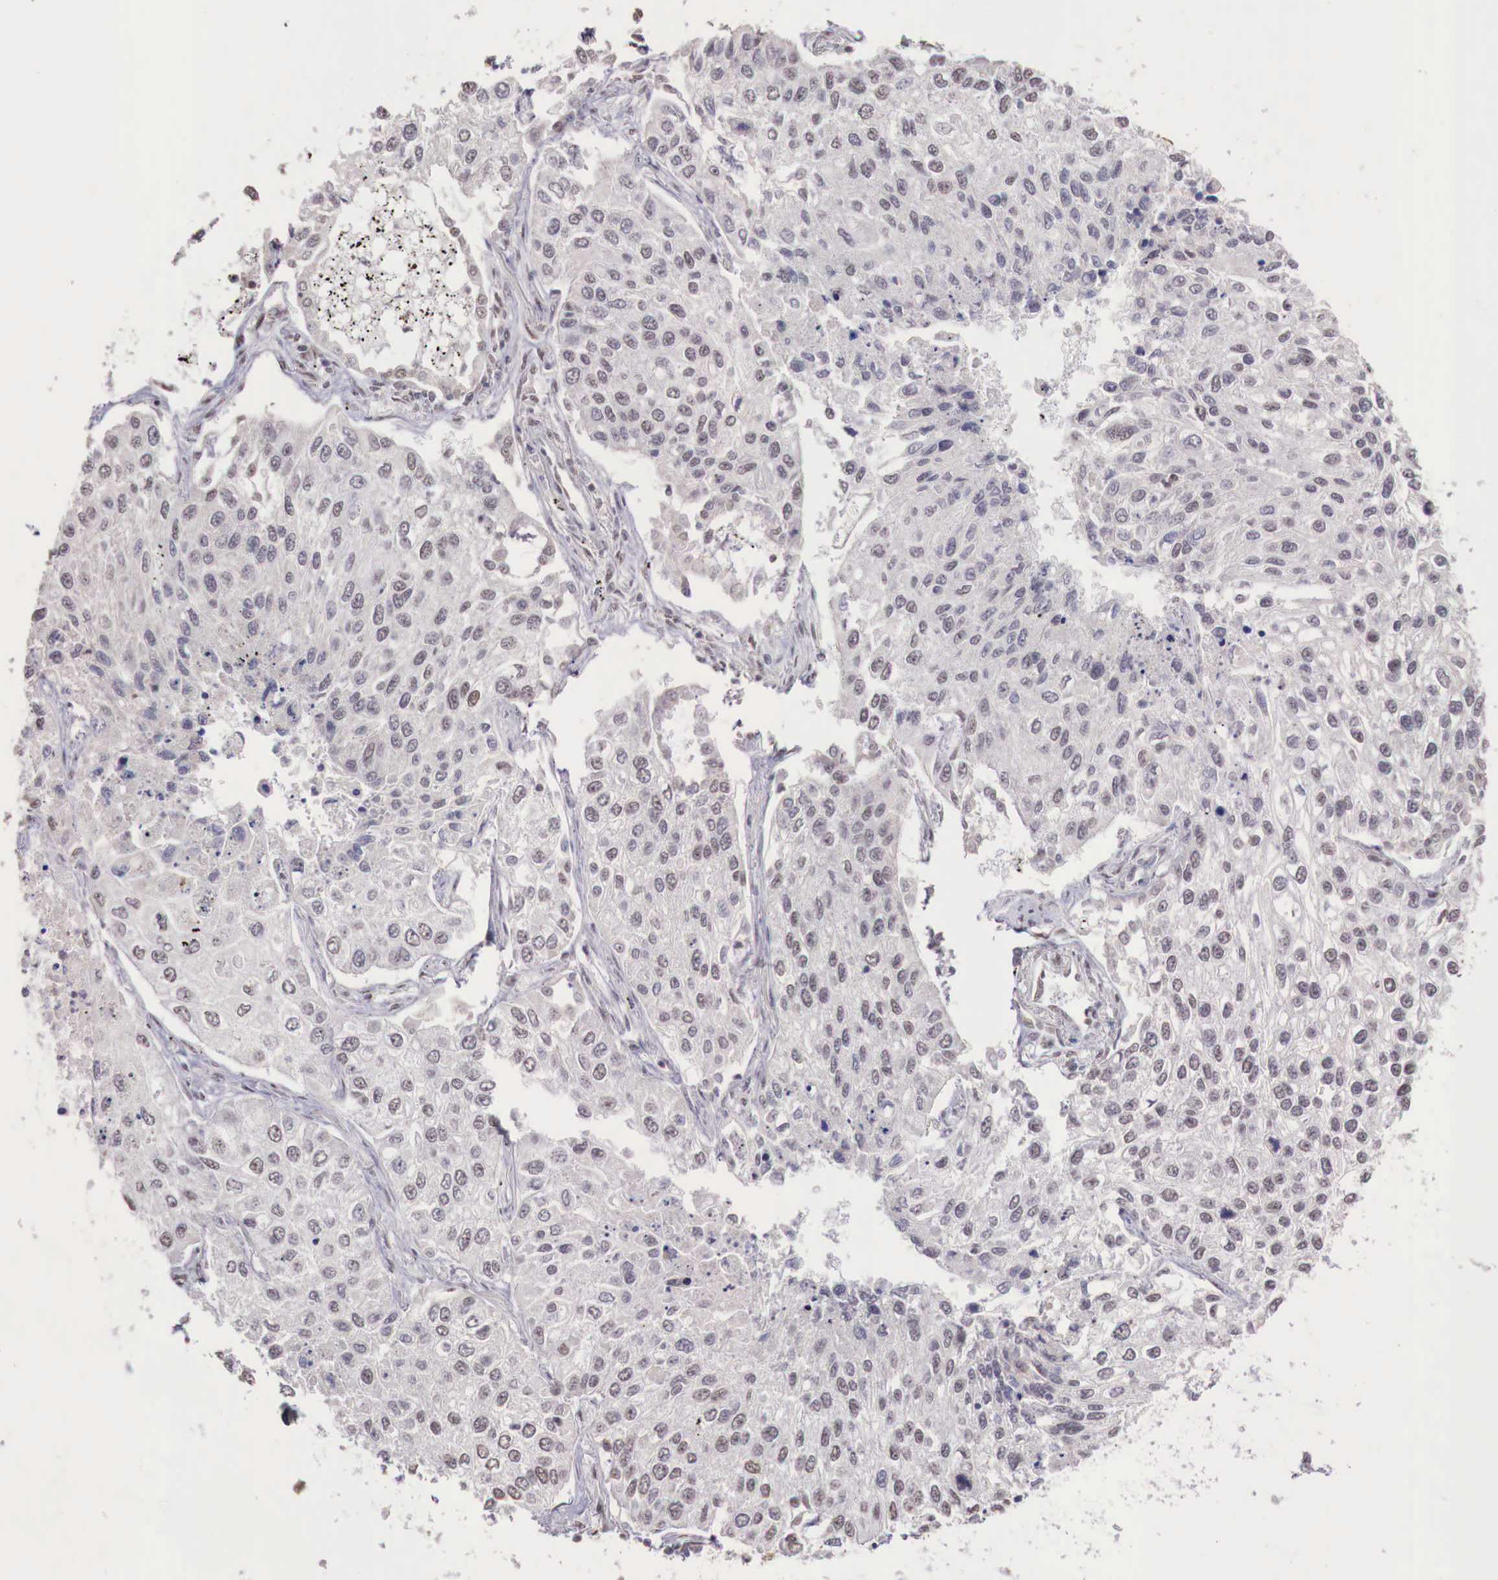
{"staining": {"intensity": "weak", "quantity": "<25%", "location": "nuclear"}, "tissue": "lung cancer", "cell_type": "Tumor cells", "image_type": "cancer", "snomed": [{"axis": "morphology", "description": "Squamous cell carcinoma, NOS"}, {"axis": "topography", "description": "Lung"}], "caption": "Lung squamous cell carcinoma stained for a protein using immunohistochemistry displays no expression tumor cells.", "gene": "FOXP2", "patient": {"sex": "male", "age": 75}}